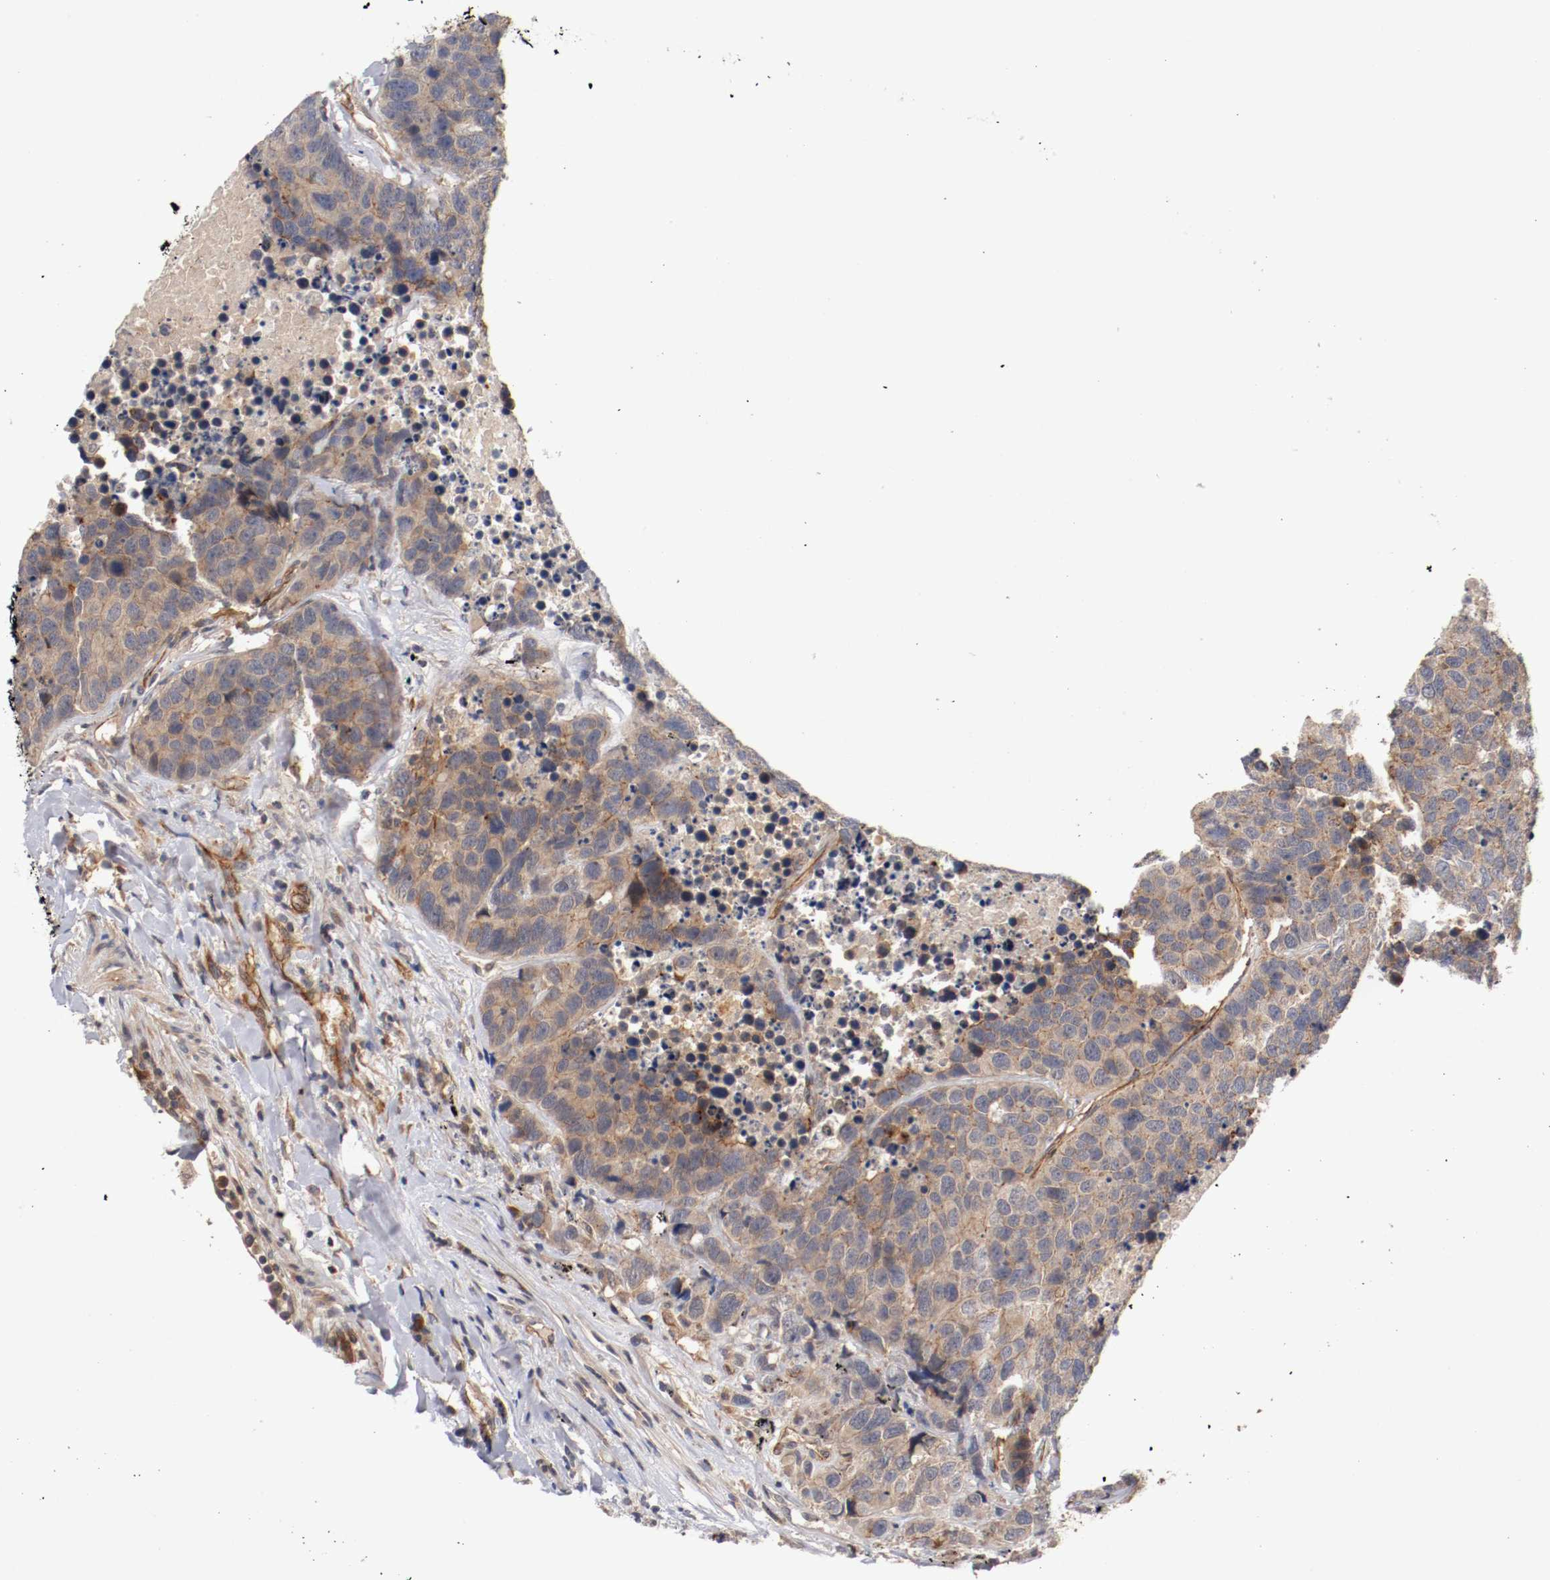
{"staining": {"intensity": "weak", "quantity": "25%-75%", "location": "cytoplasmic/membranous"}, "tissue": "carcinoid", "cell_type": "Tumor cells", "image_type": "cancer", "snomed": [{"axis": "morphology", "description": "Carcinoid, malignant, NOS"}, {"axis": "topography", "description": "Lung"}], "caption": "A brown stain labels weak cytoplasmic/membranous positivity of a protein in carcinoid tumor cells.", "gene": "TYK2", "patient": {"sex": "male", "age": 60}}